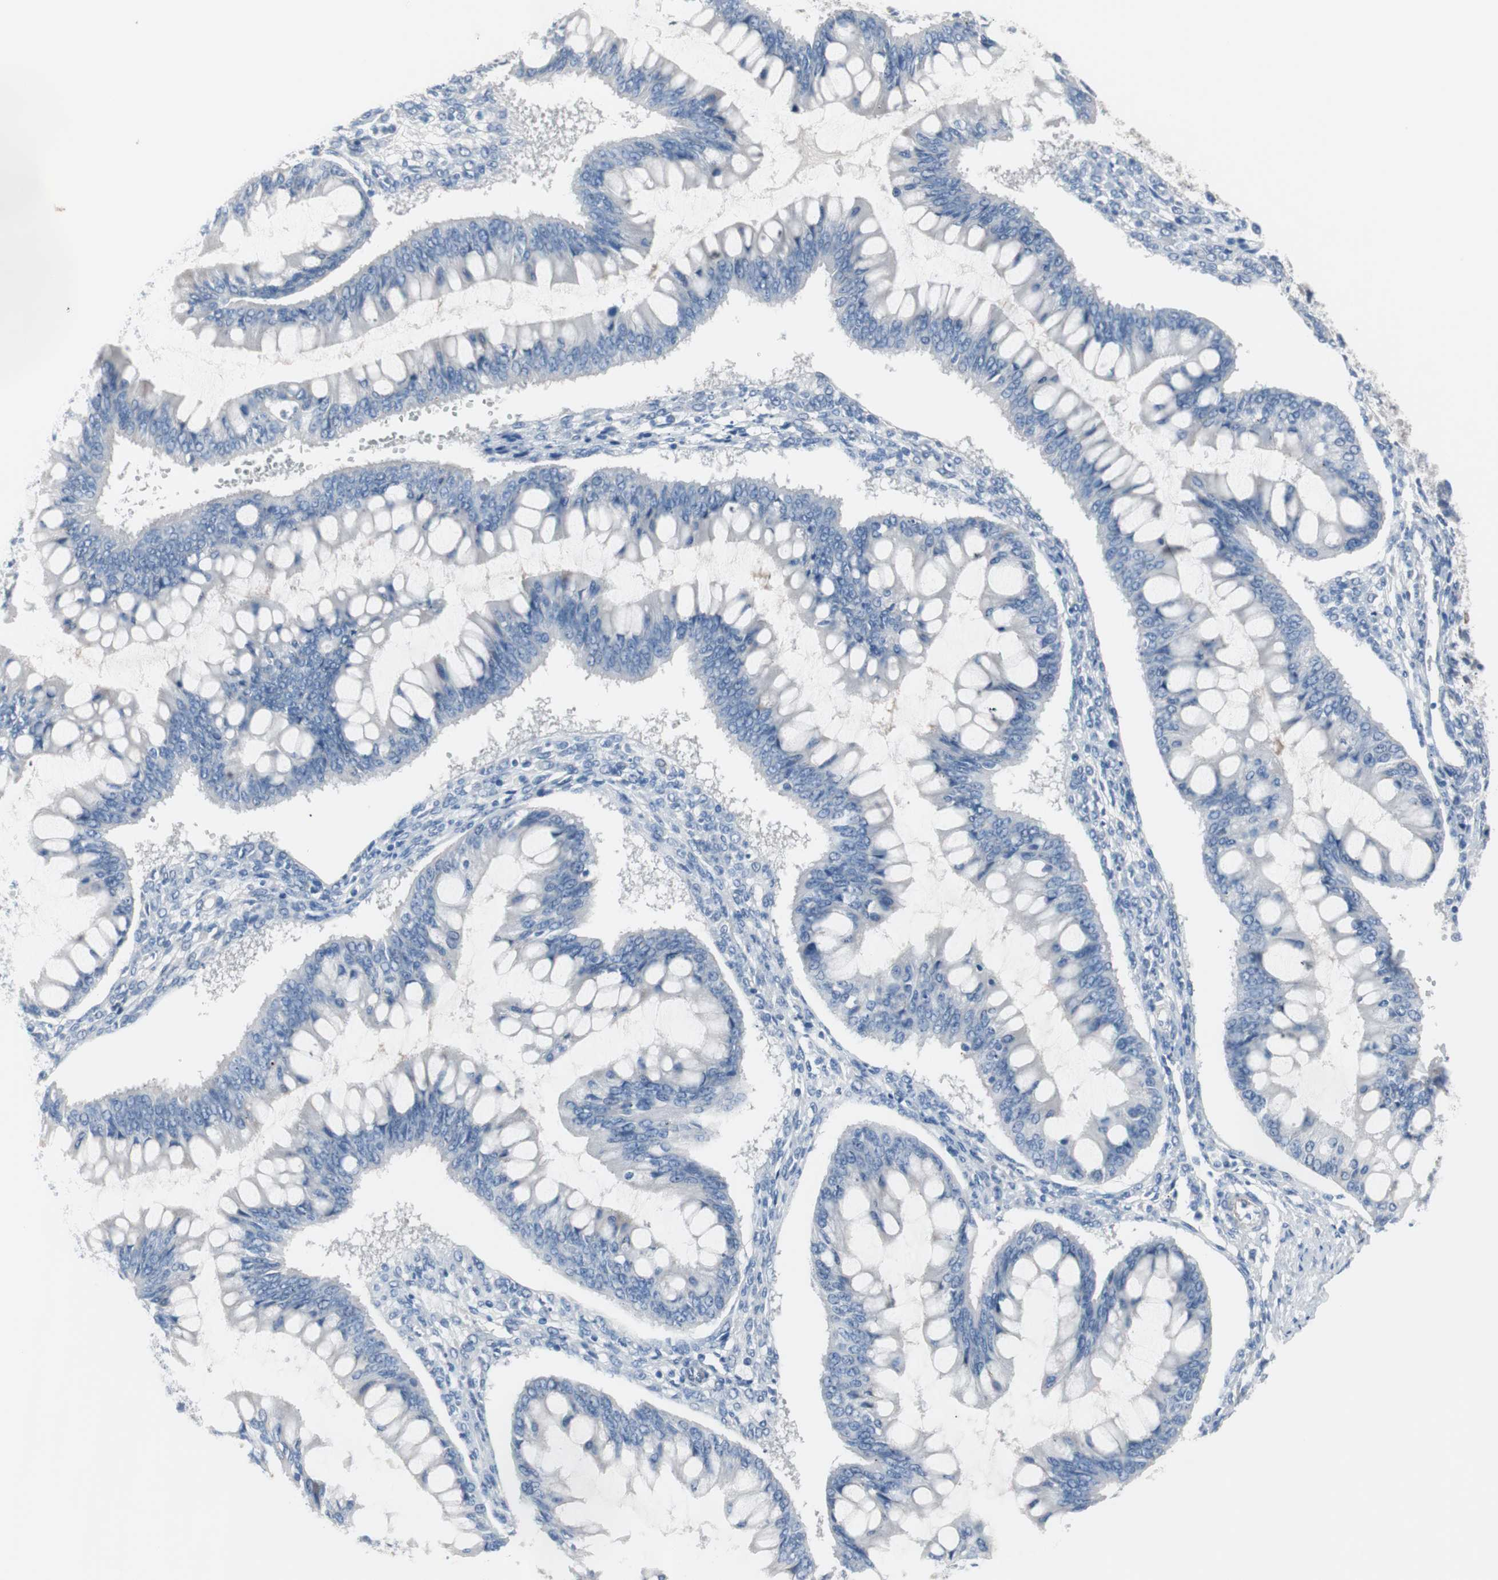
{"staining": {"intensity": "negative", "quantity": "none", "location": "none"}, "tissue": "ovarian cancer", "cell_type": "Tumor cells", "image_type": "cancer", "snomed": [{"axis": "morphology", "description": "Cystadenocarcinoma, mucinous, NOS"}, {"axis": "topography", "description": "Ovary"}], "caption": "This is an immunohistochemistry (IHC) micrograph of mucinous cystadenocarcinoma (ovarian). There is no staining in tumor cells.", "gene": "ULBP1", "patient": {"sex": "female", "age": 73}}